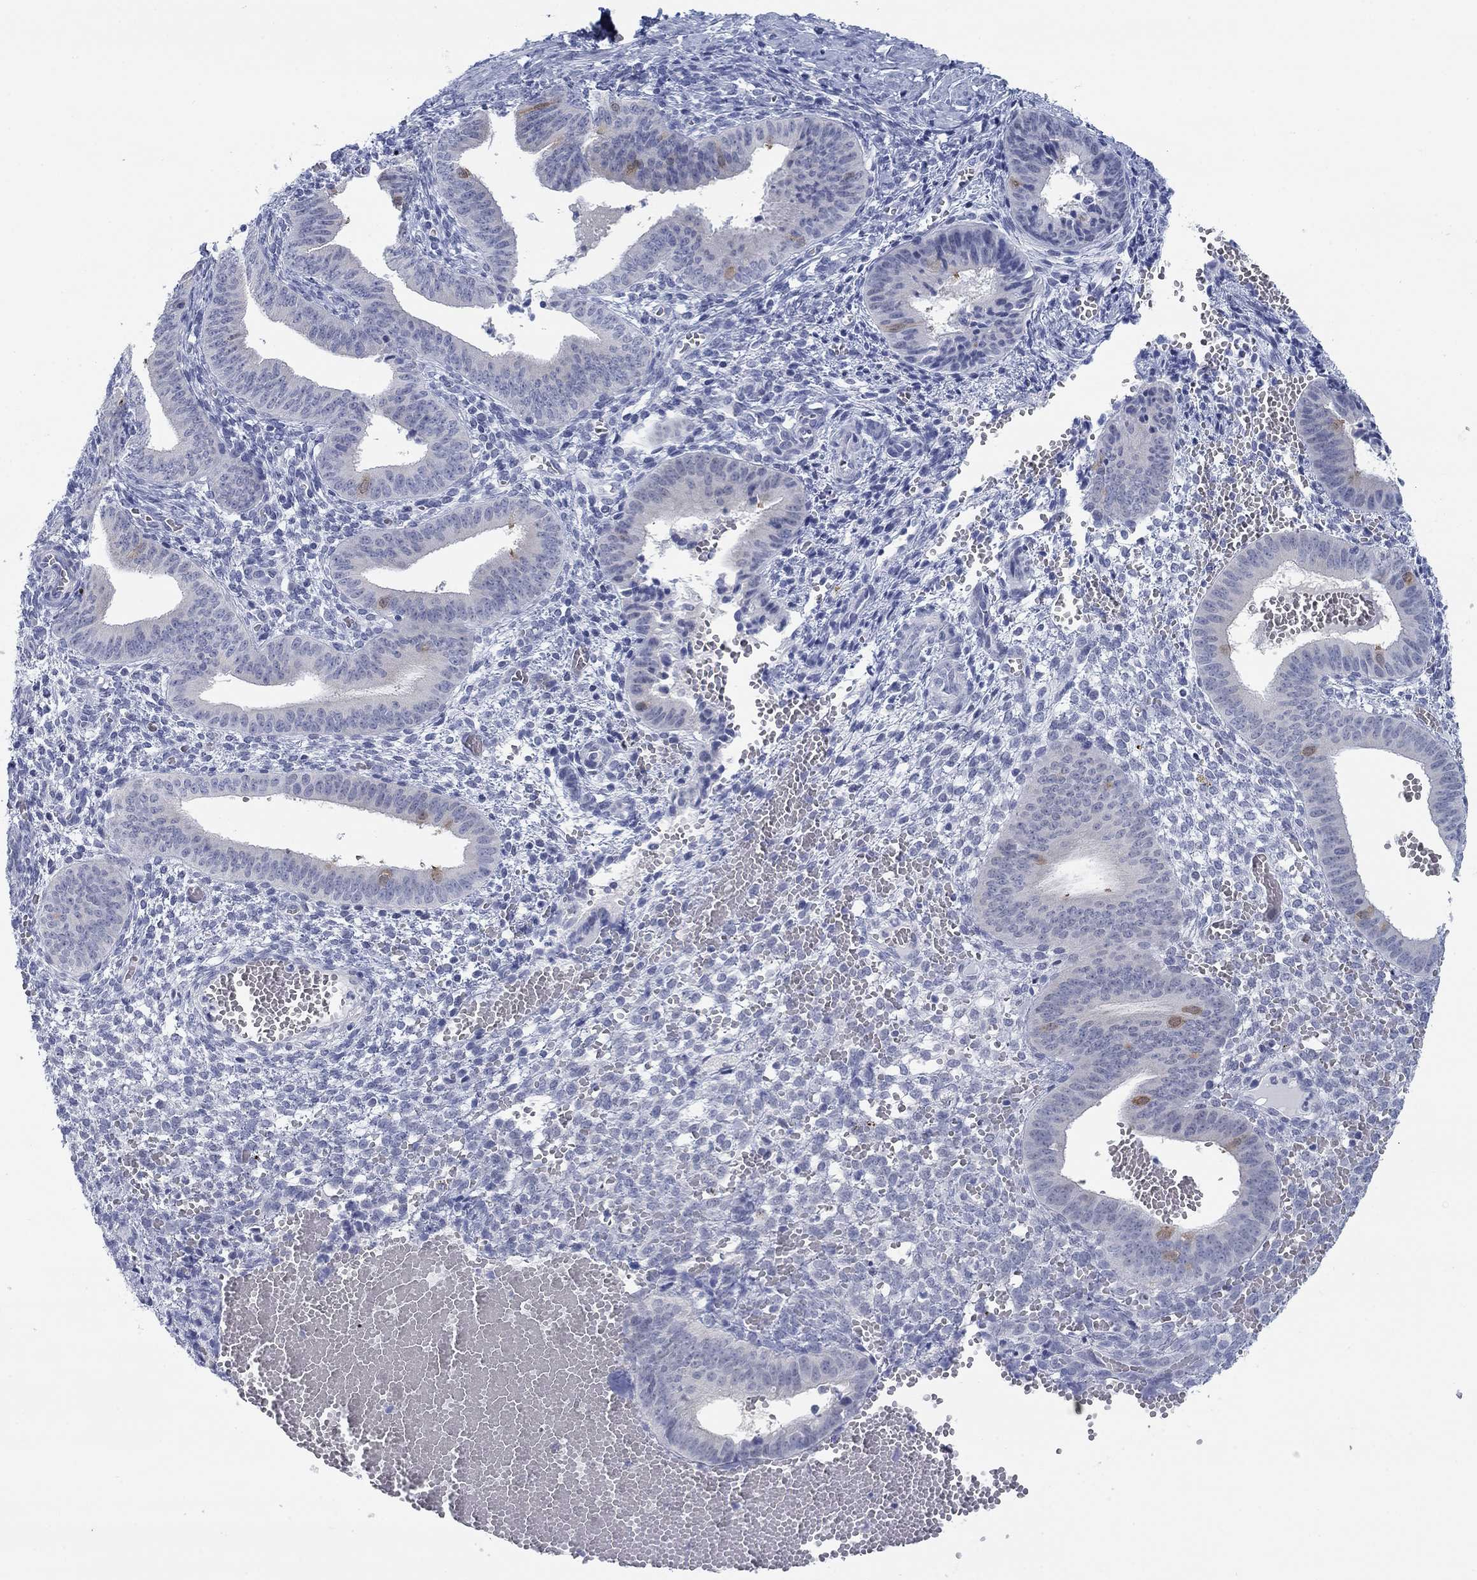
{"staining": {"intensity": "negative", "quantity": "none", "location": "none"}, "tissue": "endometrium", "cell_type": "Cells in endometrial stroma", "image_type": "normal", "snomed": [{"axis": "morphology", "description": "Normal tissue, NOS"}, {"axis": "topography", "description": "Endometrium"}], "caption": "There is no significant positivity in cells in endometrial stroma of endometrium. (DAB immunohistochemistry (IHC) with hematoxylin counter stain).", "gene": "DNAL1", "patient": {"sex": "female", "age": 42}}